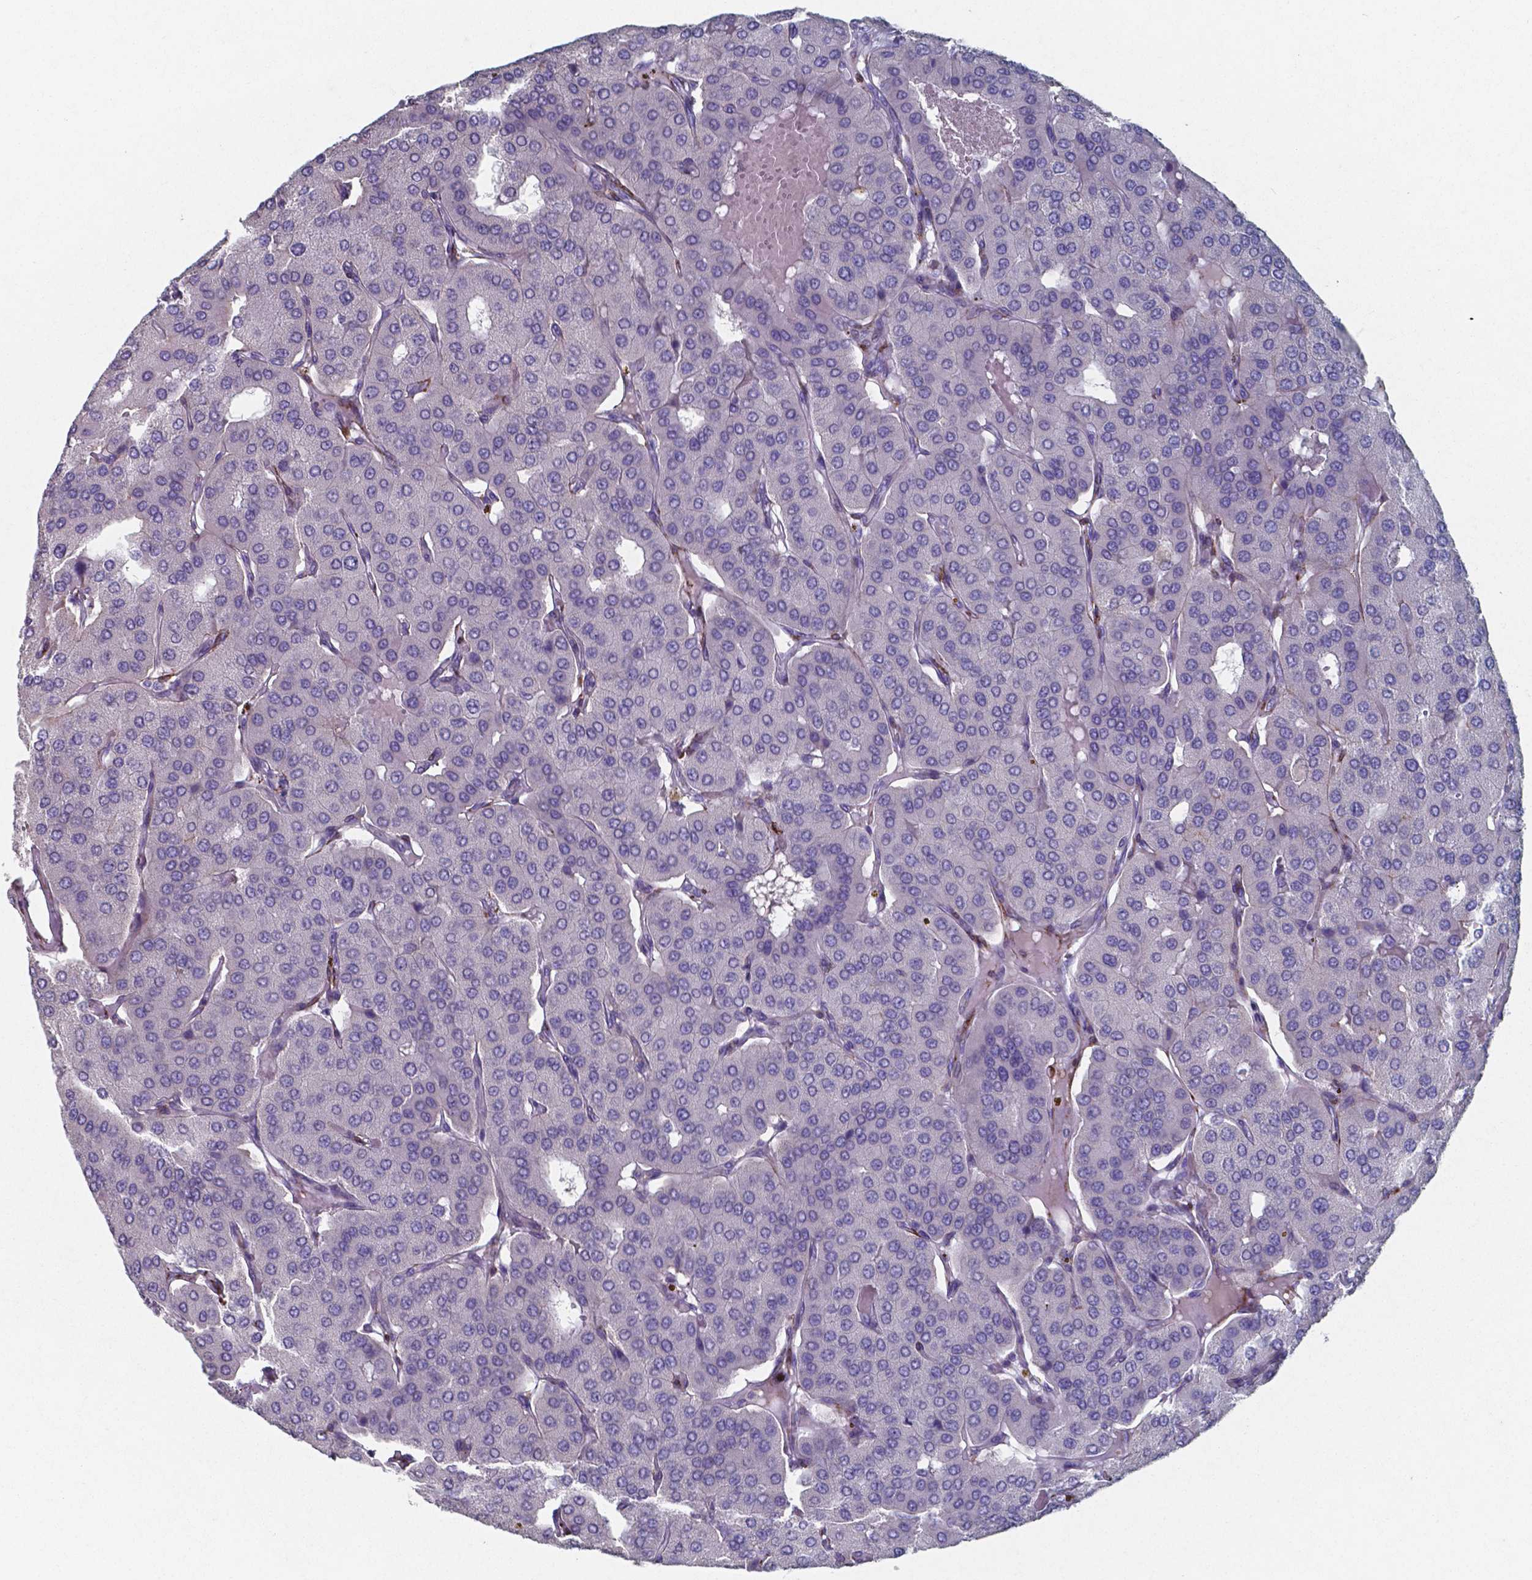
{"staining": {"intensity": "negative", "quantity": "none", "location": "none"}, "tissue": "parathyroid gland", "cell_type": "Glandular cells", "image_type": "normal", "snomed": [{"axis": "morphology", "description": "Normal tissue, NOS"}, {"axis": "morphology", "description": "Adenoma, NOS"}, {"axis": "topography", "description": "Parathyroid gland"}], "caption": "Protein analysis of benign parathyroid gland shows no significant staining in glandular cells.", "gene": "PLA2R1", "patient": {"sex": "female", "age": 86}}